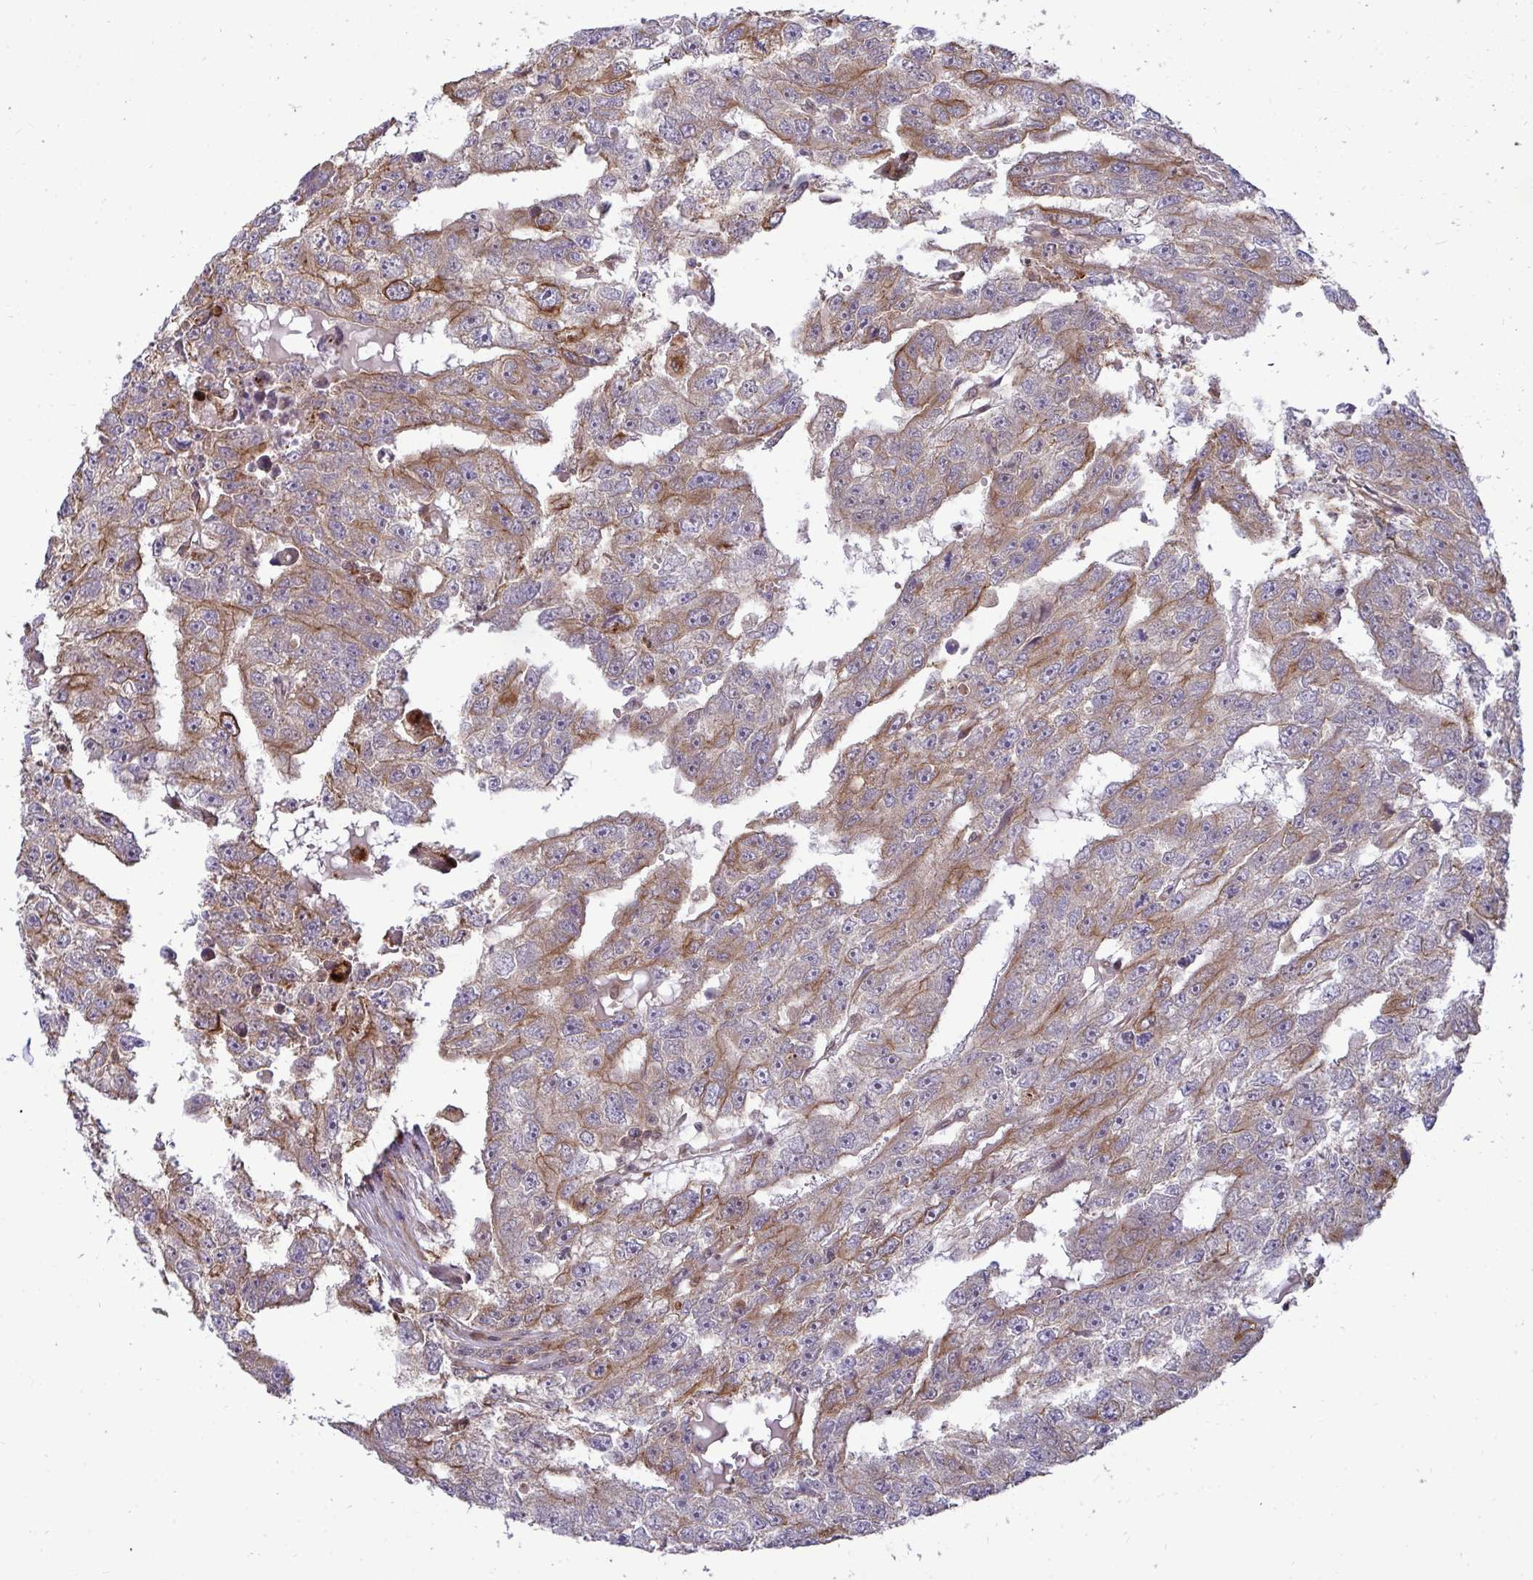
{"staining": {"intensity": "moderate", "quantity": "25%-75%", "location": "cytoplasmic/membranous"}, "tissue": "testis cancer", "cell_type": "Tumor cells", "image_type": "cancer", "snomed": [{"axis": "morphology", "description": "Carcinoma, Embryonal, NOS"}, {"axis": "topography", "description": "Testis"}], "caption": "IHC staining of testis embryonal carcinoma, which reveals medium levels of moderate cytoplasmic/membranous positivity in approximately 25%-75% of tumor cells indicating moderate cytoplasmic/membranous protein positivity. The staining was performed using DAB (3,3'-diaminobenzidine) (brown) for protein detection and nuclei were counterstained in hematoxylin (blue).", "gene": "TRIM44", "patient": {"sex": "male", "age": 20}}